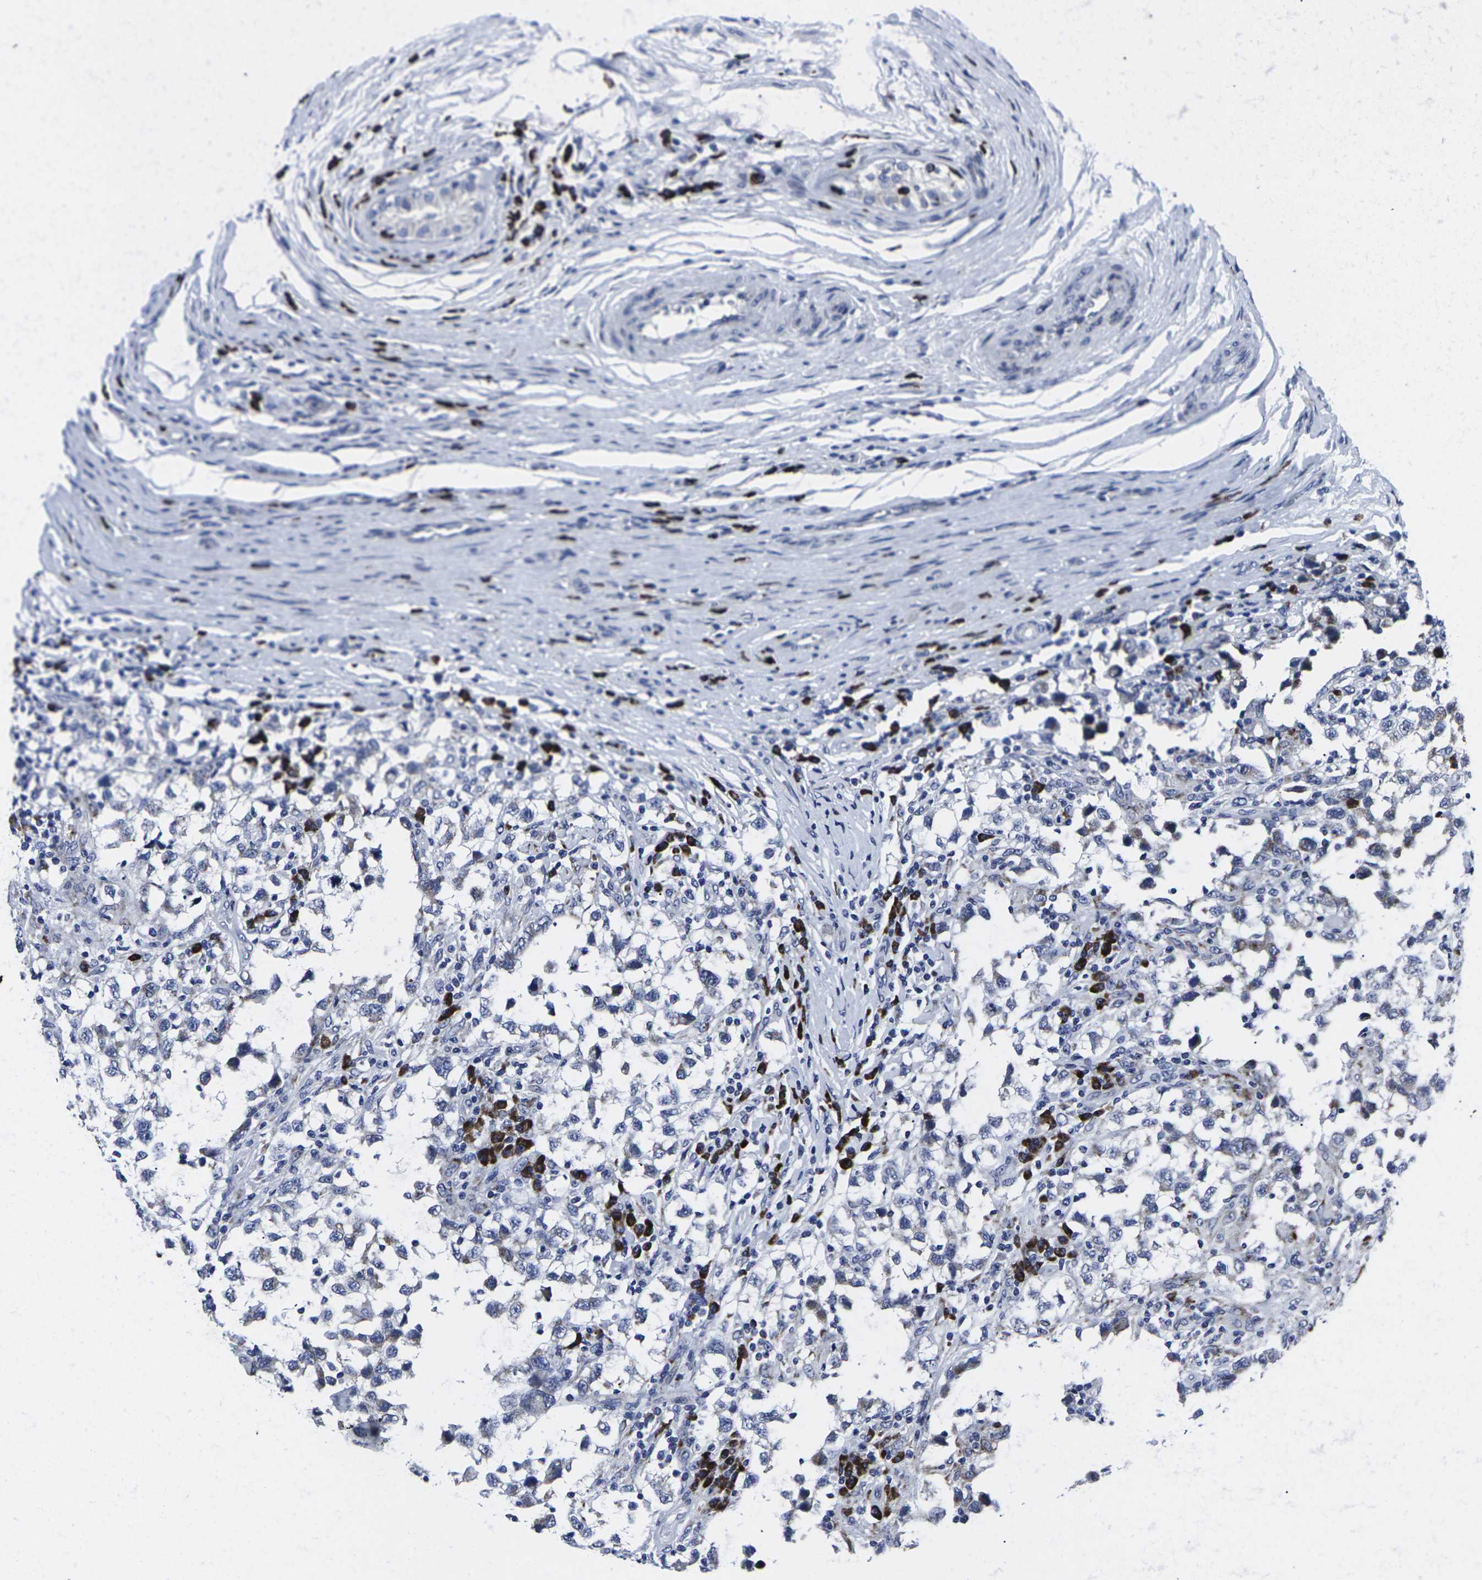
{"staining": {"intensity": "weak", "quantity": "25%-75%", "location": "cytoplasmic/membranous"}, "tissue": "testis cancer", "cell_type": "Tumor cells", "image_type": "cancer", "snomed": [{"axis": "morphology", "description": "Carcinoma, Embryonal, NOS"}, {"axis": "topography", "description": "Testis"}], "caption": "Immunohistochemistry histopathology image of neoplastic tissue: human testis cancer stained using immunohistochemistry (IHC) exhibits low levels of weak protein expression localized specifically in the cytoplasmic/membranous of tumor cells, appearing as a cytoplasmic/membranous brown color.", "gene": "RPN1", "patient": {"sex": "male", "age": 21}}